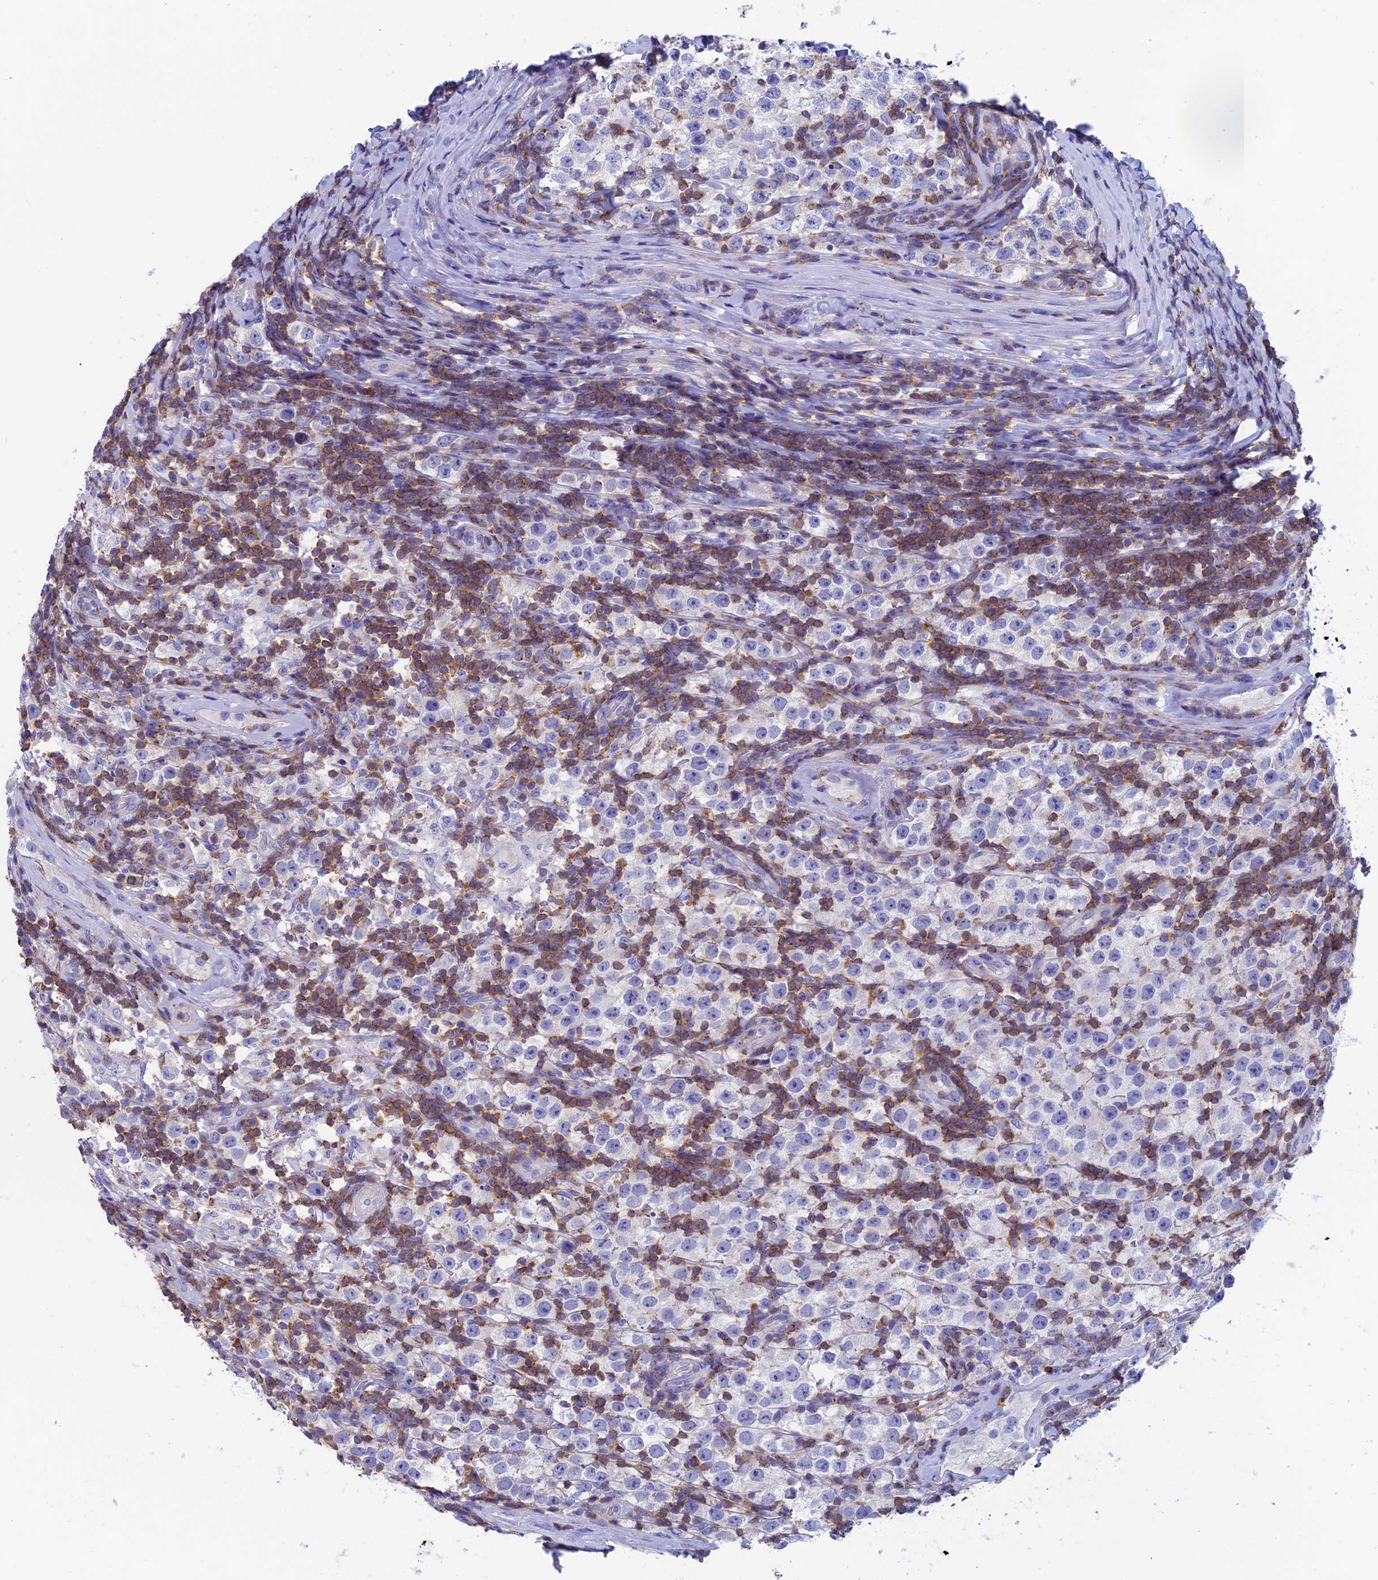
{"staining": {"intensity": "negative", "quantity": "none", "location": "none"}, "tissue": "testis cancer", "cell_type": "Tumor cells", "image_type": "cancer", "snomed": [{"axis": "morphology", "description": "Normal tissue, NOS"}, {"axis": "morphology", "description": "Urothelial carcinoma, High grade"}, {"axis": "morphology", "description": "Seminoma, NOS"}, {"axis": "morphology", "description": "Carcinoma, Embryonal, NOS"}, {"axis": "topography", "description": "Urinary bladder"}, {"axis": "topography", "description": "Testis"}], "caption": "Tumor cells show no significant positivity in testis urothelial carcinoma (high-grade).", "gene": "SEPTIN1", "patient": {"sex": "male", "age": 41}}